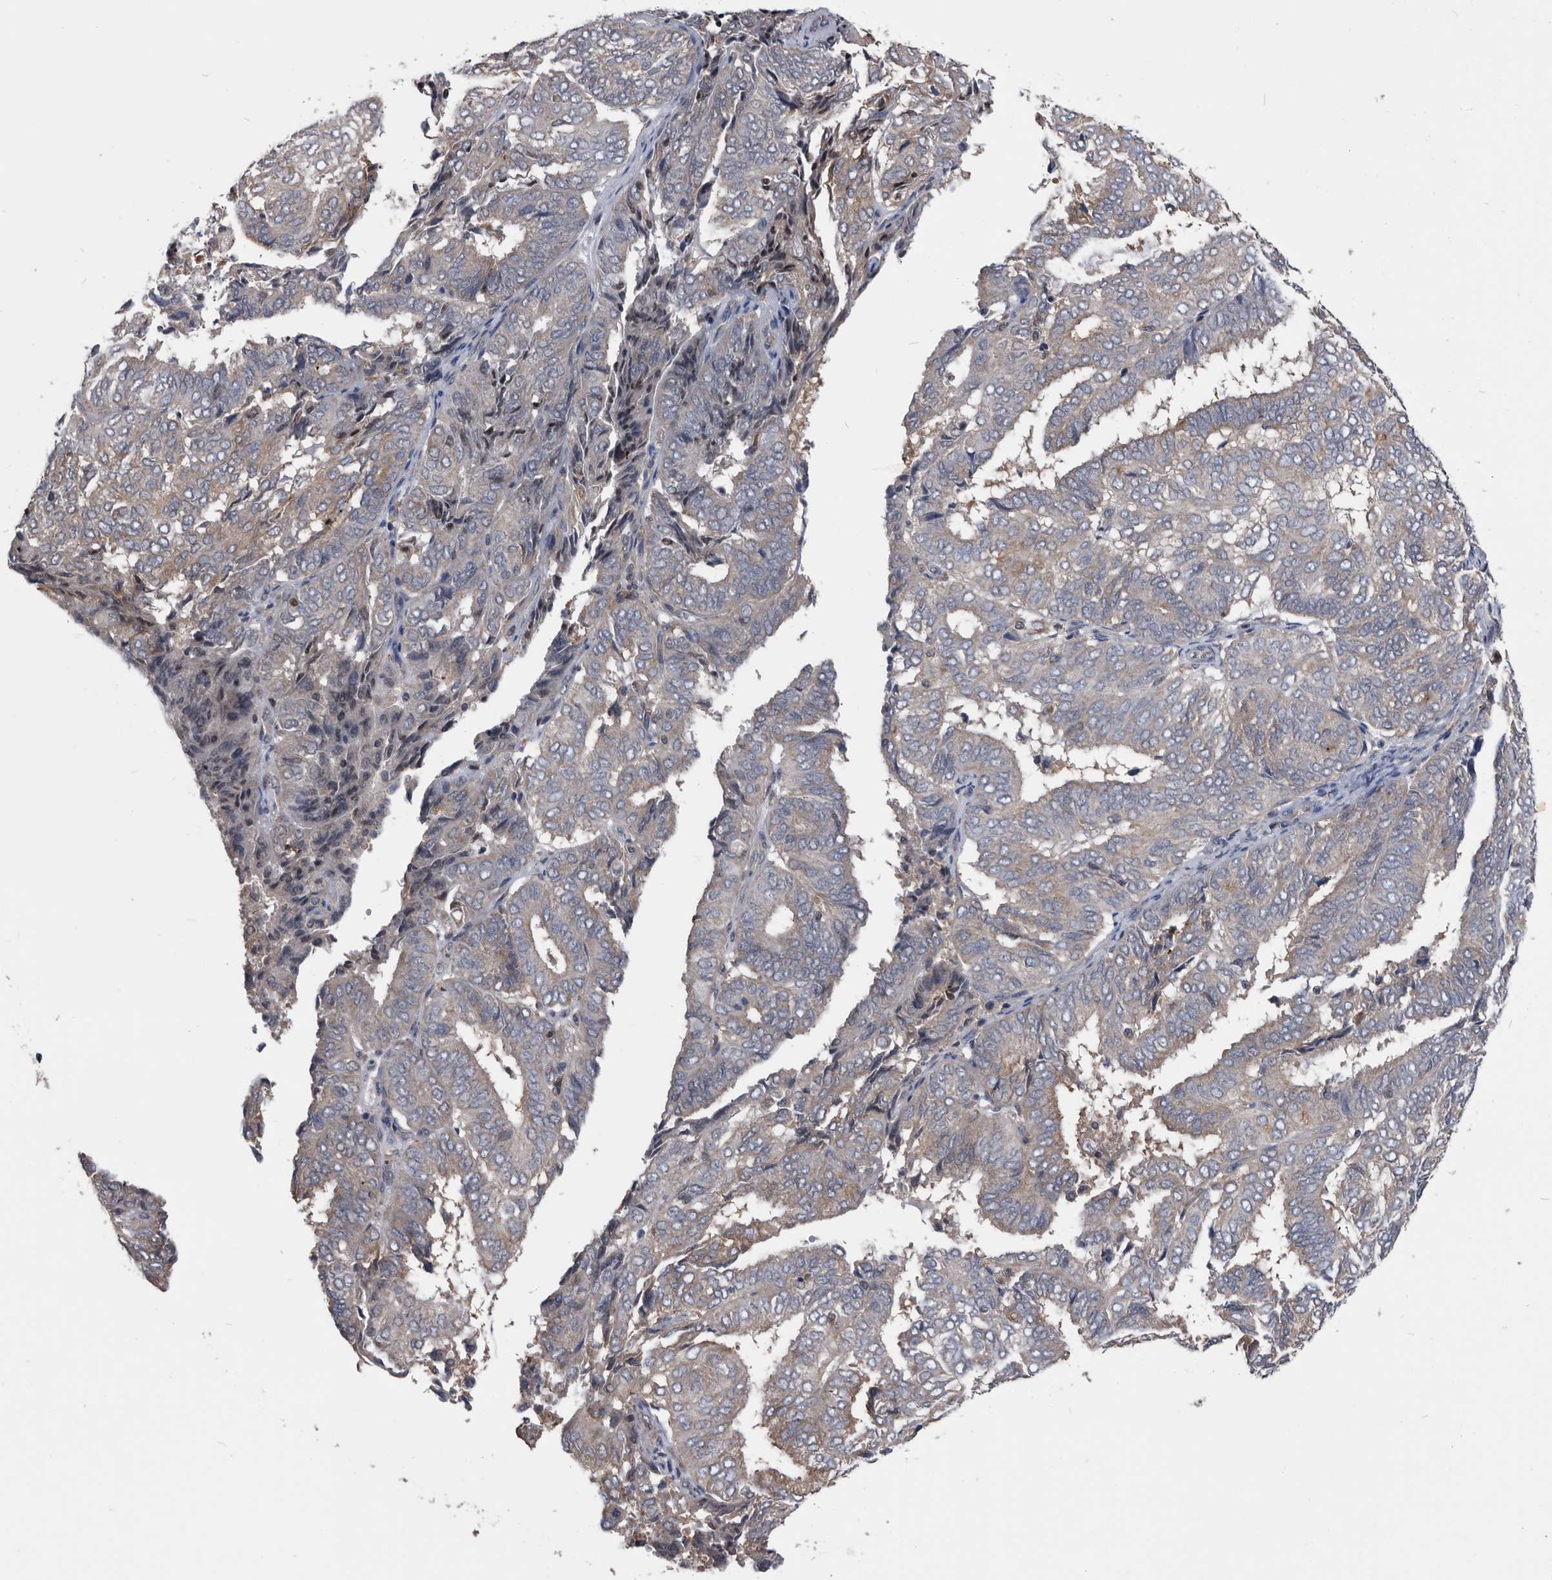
{"staining": {"intensity": "weak", "quantity": "25%-75%", "location": "cytoplasmic/membranous"}, "tissue": "endometrial cancer", "cell_type": "Tumor cells", "image_type": "cancer", "snomed": [{"axis": "morphology", "description": "Adenocarcinoma, NOS"}, {"axis": "topography", "description": "Uterus"}], "caption": "Tumor cells reveal weak cytoplasmic/membranous staining in approximately 25%-75% of cells in endometrial cancer (adenocarcinoma).", "gene": "NRBP1", "patient": {"sex": "female", "age": 60}}